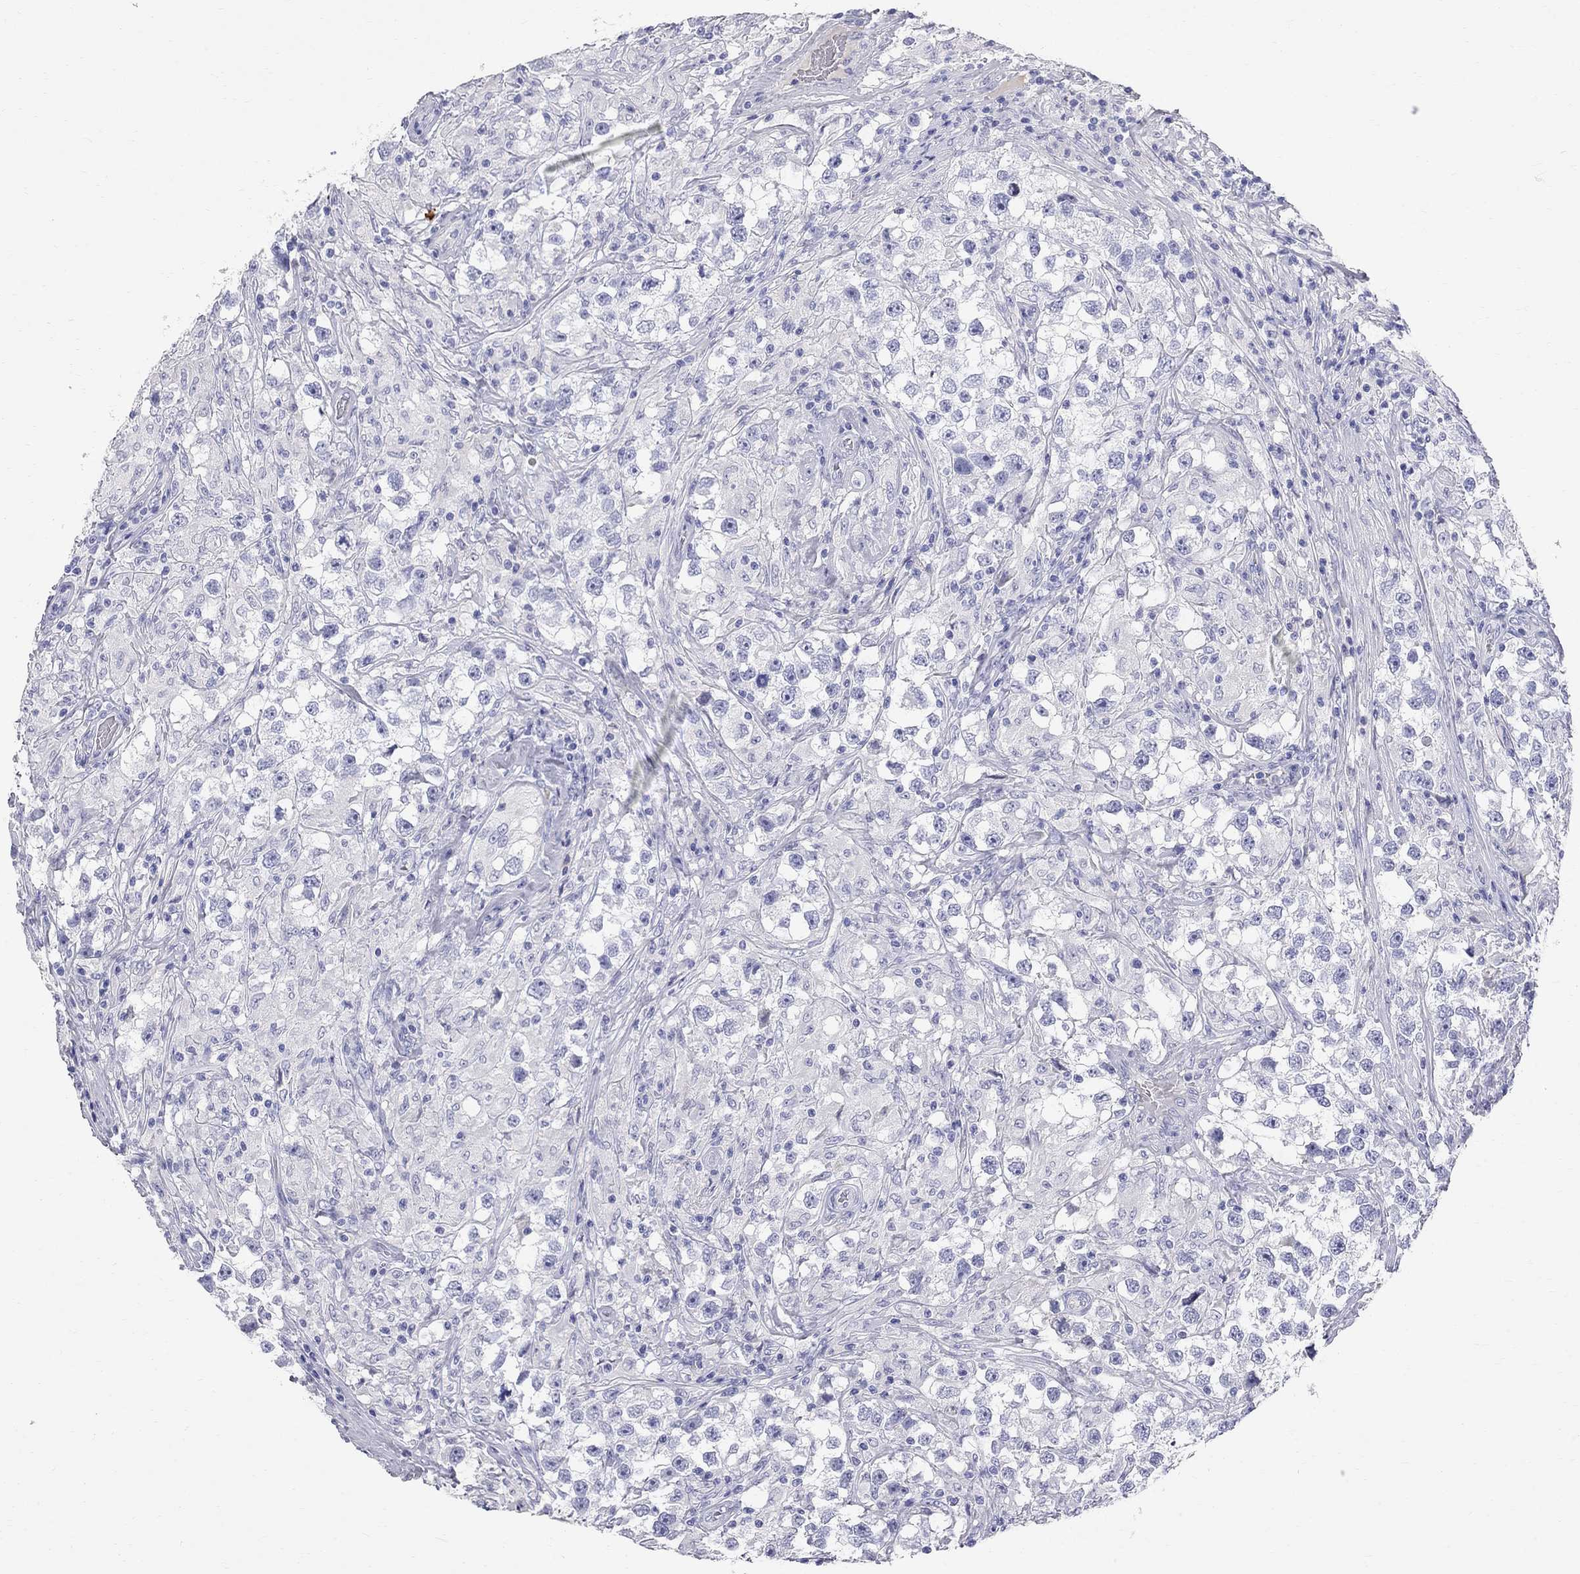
{"staining": {"intensity": "negative", "quantity": "none", "location": "none"}, "tissue": "testis cancer", "cell_type": "Tumor cells", "image_type": "cancer", "snomed": [{"axis": "morphology", "description": "Seminoma, NOS"}, {"axis": "topography", "description": "Testis"}], "caption": "Tumor cells are negative for brown protein staining in testis cancer. The staining is performed using DAB brown chromogen with nuclei counter-stained in using hematoxylin.", "gene": "PHOX2B", "patient": {"sex": "male", "age": 46}}